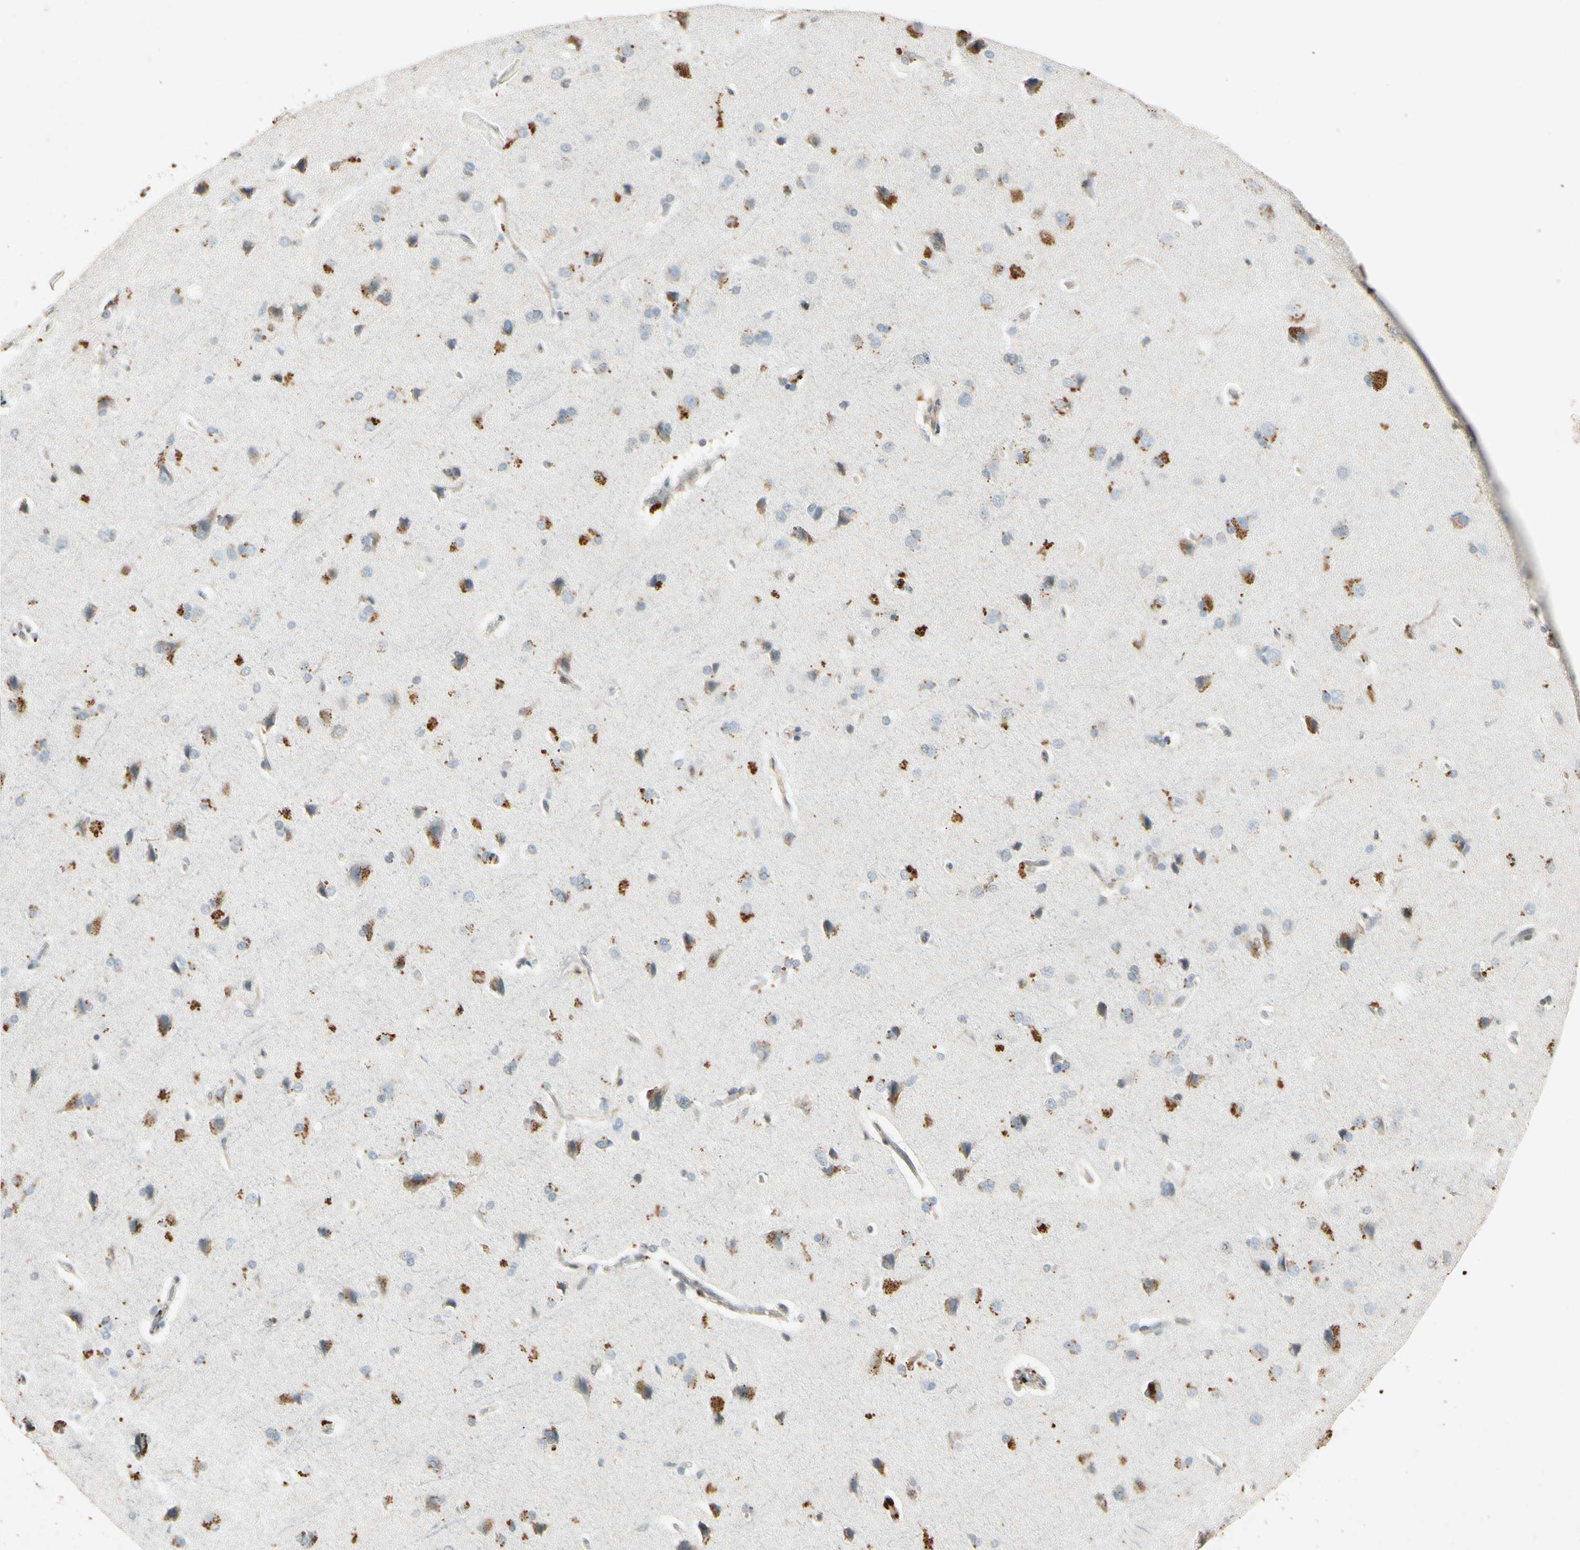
{"staining": {"intensity": "weak", "quantity": "25%-75%", "location": "cytoplasmic/membranous"}, "tissue": "cerebral cortex", "cell_type": "Endothelial cells", "image_type": "normal", "snomed": [{"axis": "morphology", "description": "Normal tissue, NOS"}, {"axis": "topography", "description": "Cerebral cortex"}], "caption": "Immunohistochemical staining of normal cerebral cortex exhibits 25%-75% levels of weak cytoplasmic/membranous protein positivity in approximately 25%-75% of endothelial cells. (Brightfield microscopy of DAB IHC at high magnification).", "gene": "HSPA1B", "patient": {"sex": "male", "age": 62}}